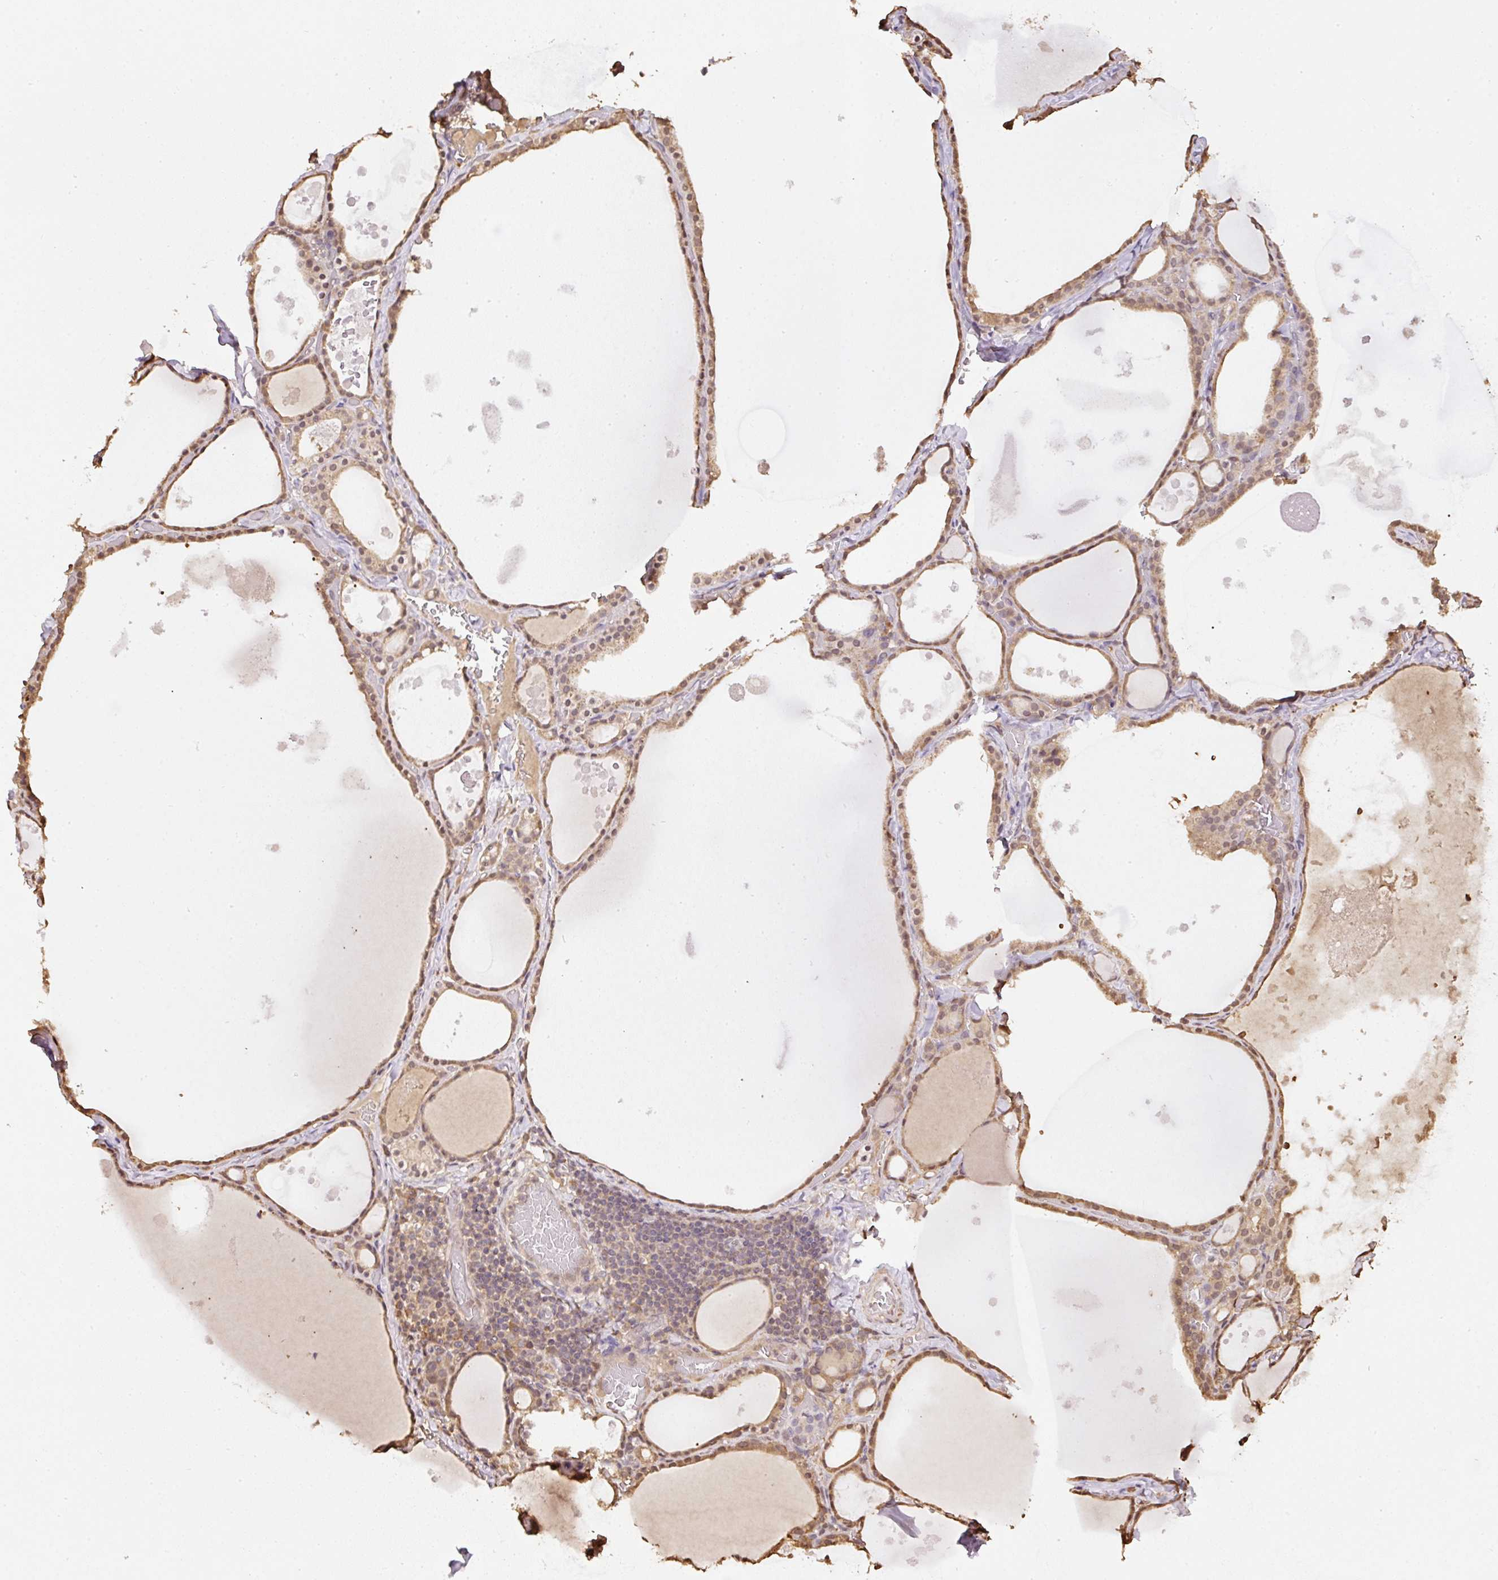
{"staining": {"intensity": "moderate", "quantity": ">75%", "location": "cytoplasmic/membranous,nuclear"}, "tissue": "thyroid gland", "cell_type": "Glandular cells", "image_type": "normal", "snomed": [{"axis": "morphology", "description": "Normal tissue, NOS"}, {"axis": "topography", "description": "Thyroid gland"}], "caption": "Moderate cytoplasmic/membranous,nuclear positivity is identified in approximately >75% of glandular cells in benign thyroid gland. The protein of interest is stained brown, and the nuclei are stained in blue (DAB IHC with brightfield microscopy, high magnification).", "gene": "TMEM170B", "patient": {"sex": "male", "age": 56}}